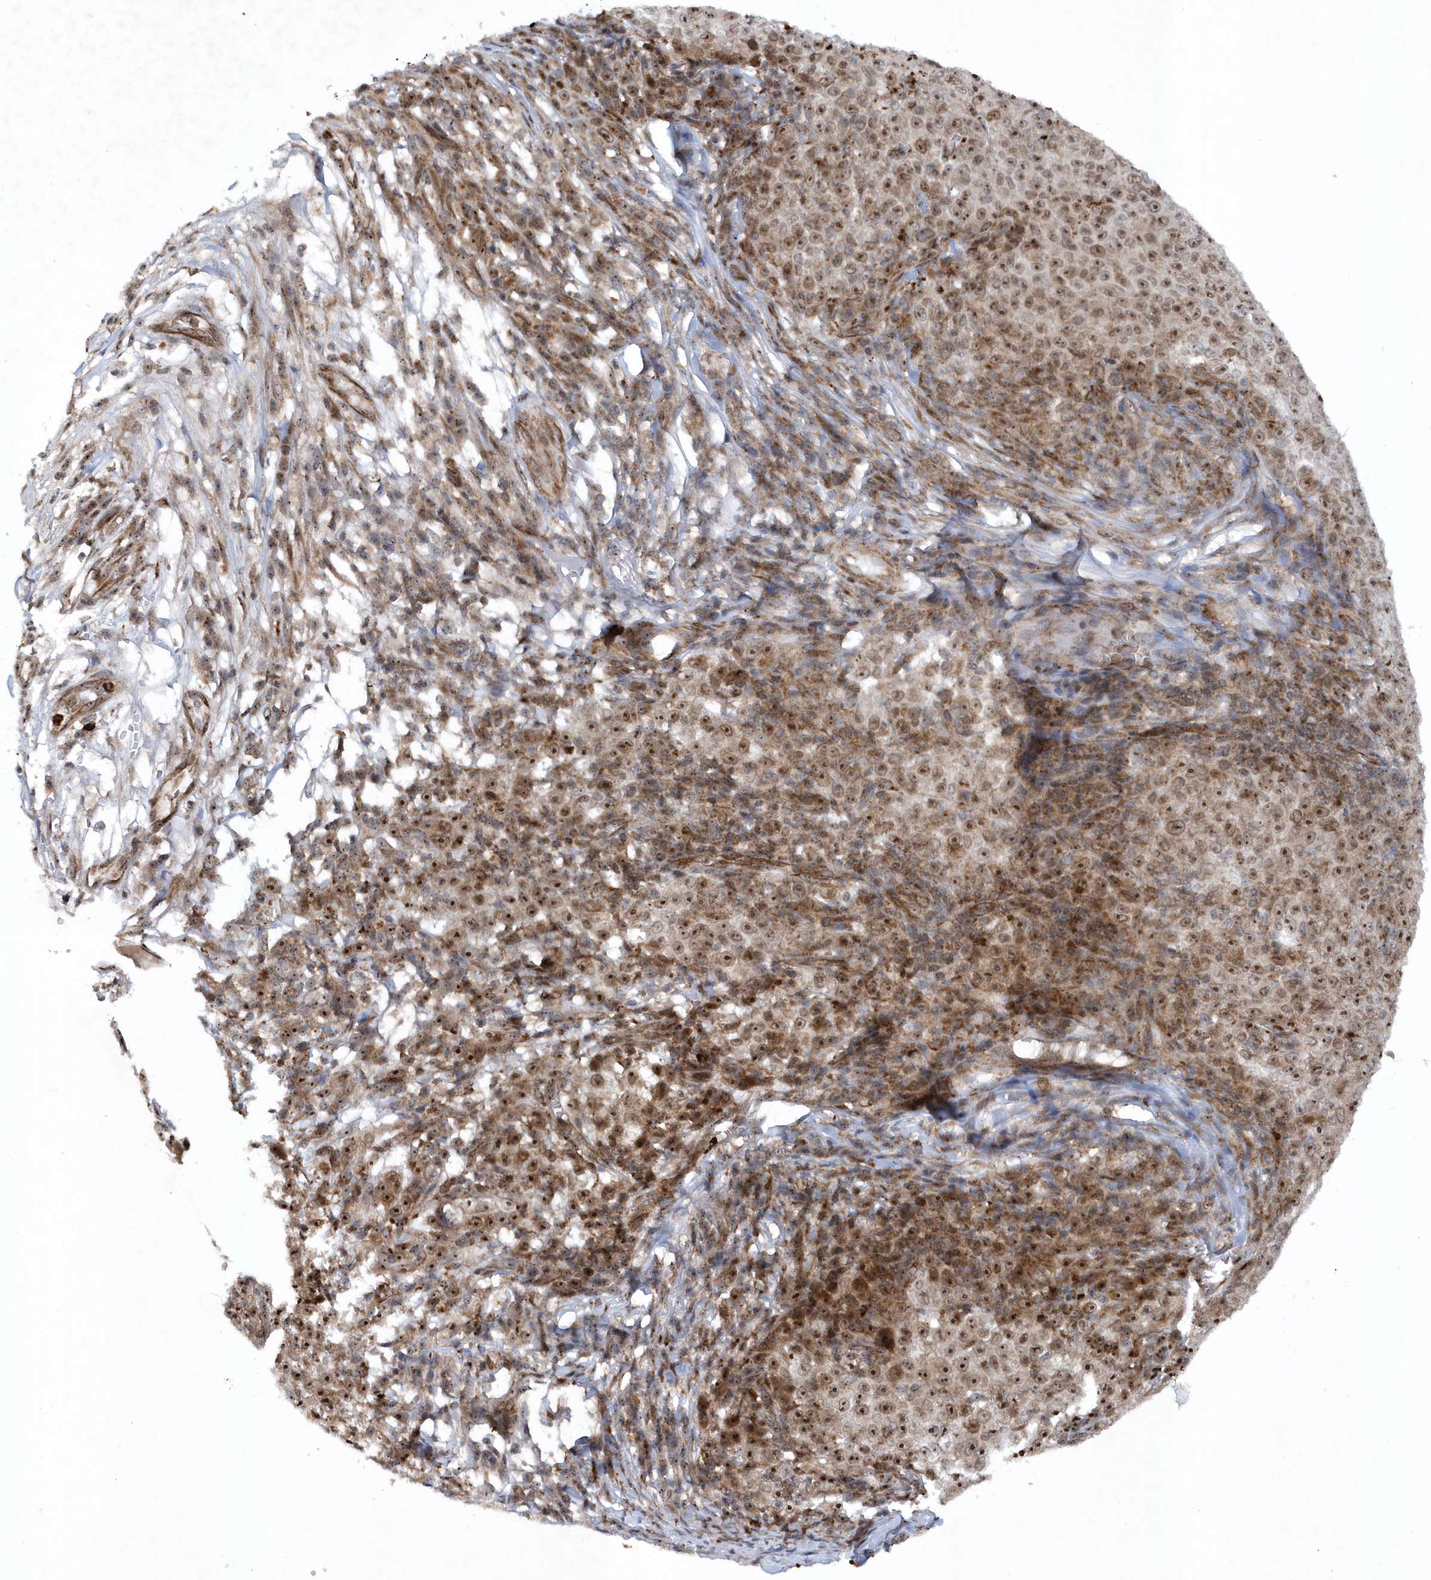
{"staining": {"intensity": "moderate", "quantity": ">75%", "location": "cytoplasmic/membranous,nuclear"}, "tissue": "melanoma", "cell_type": "Tumor cells", "image_type": "cancer", "snomed": [{"axis": "morphology", "description": "Malignant melanoma, NOS"}, {"axis": "topography", "description": "Skin"}], "caption": "Immunohistochemical staining of human melanoma shows medium levels of moderate cytoplasmic/membranous and nuclear expression in about >75% of tumor cells.", "gene": "SOWAHB", "patient": {"sex": "female", "age": 82}}